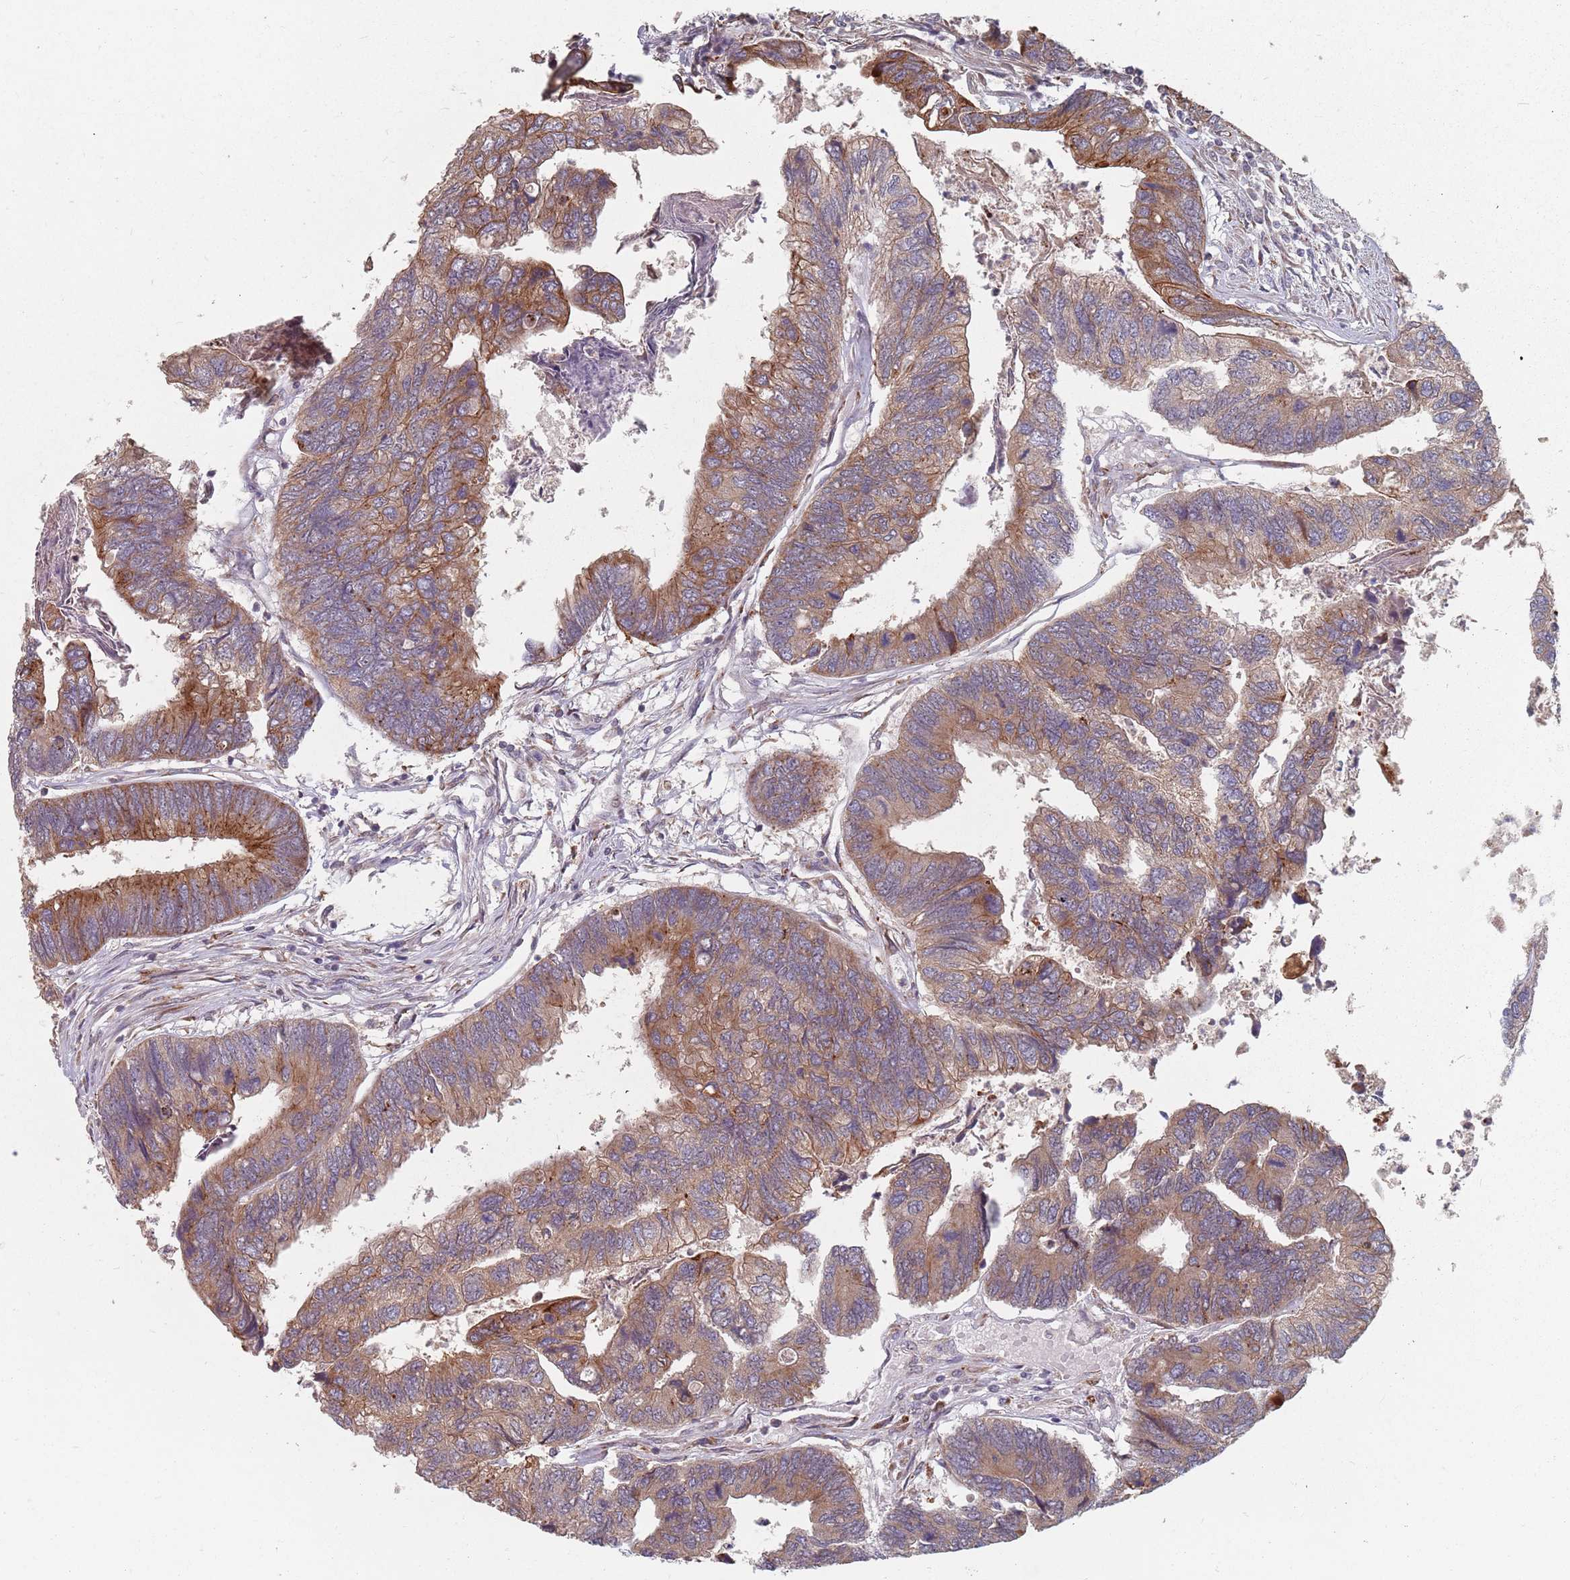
{"staining": {"intensity": "moderate", "quantity": ">75%", "location": "cytoplasmic/membranous"}, "tissue": "colorectal cancer", "cell_type": "Tumor cells", "image_type": "cancer", "snomed": [{"axis": "morphology", "description": "Adenocarcinoma, NOS"}, {"axis": "topography", "description": "Colon"}], "caption": "Immunohistochemical staining of colorectal cancer (adenocarcinoma) displays medium levels of moderate cytoplasmic/membranous staining in about >75% of tumor cells.", "gene": "ADAL", "patient": {"sex": "female", "age": 67}}